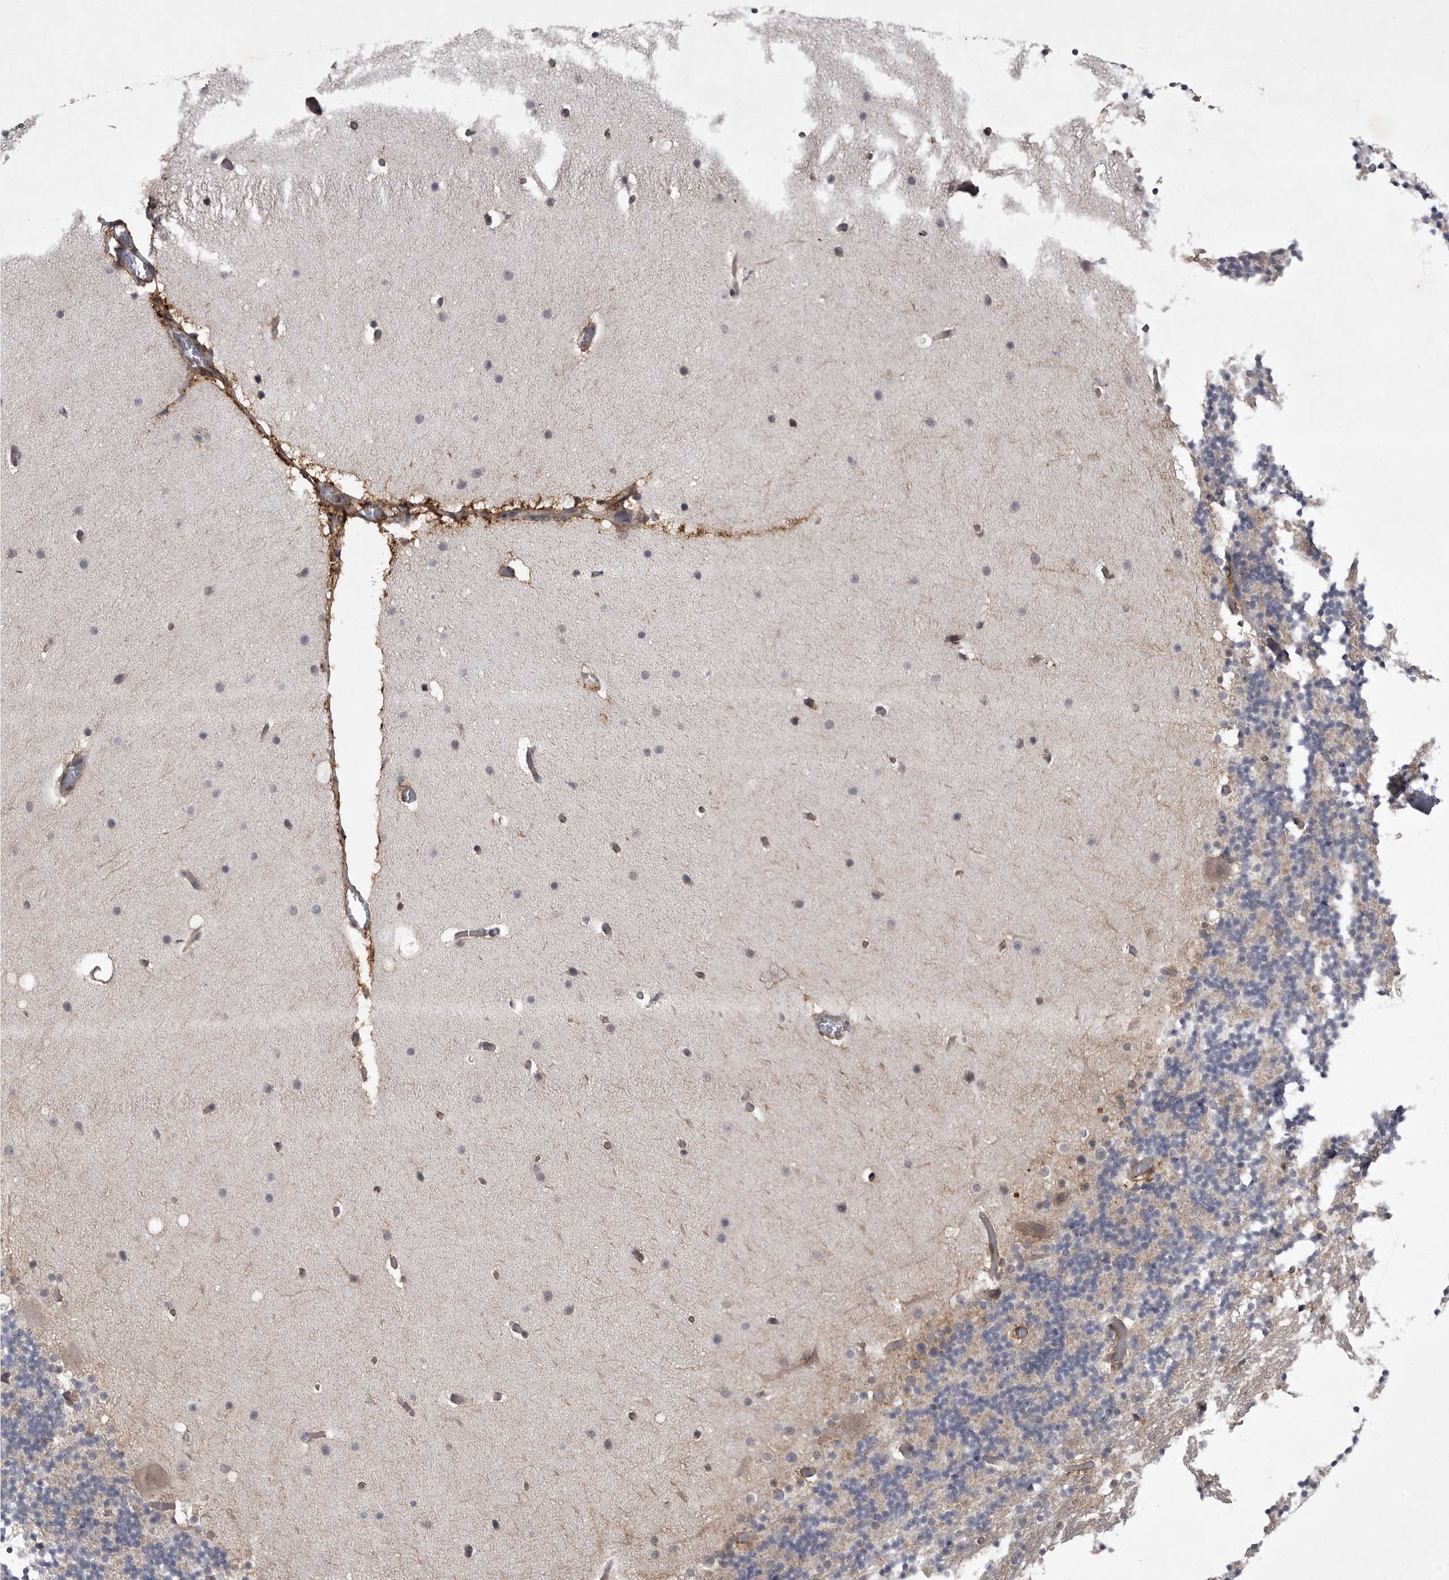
{"staining": {"intensity": "negative", "quantity": "none", "location": "none"}, "tissue": "cerebellum", "cell_type": "Cells in granular layer", "image_type": "normal", "snomed": [{"axis": "morphology", "description": "Normal tissue, NOS"}, {"axis": "topography", "description": "Cerebellum"}], "caption": "Histopathology image shows no significant protein expression in cells in granular layer of unremarkable cerebellum. The staining was performed using DAB (3,3'-diaminobenzidine) to visualize the protein expression in brown, while the nuclei were stained in blue with hematoxylin (Magnification: 20x).", "gene": "ABL1", "patient": {"sex": "male", "age": 57}}